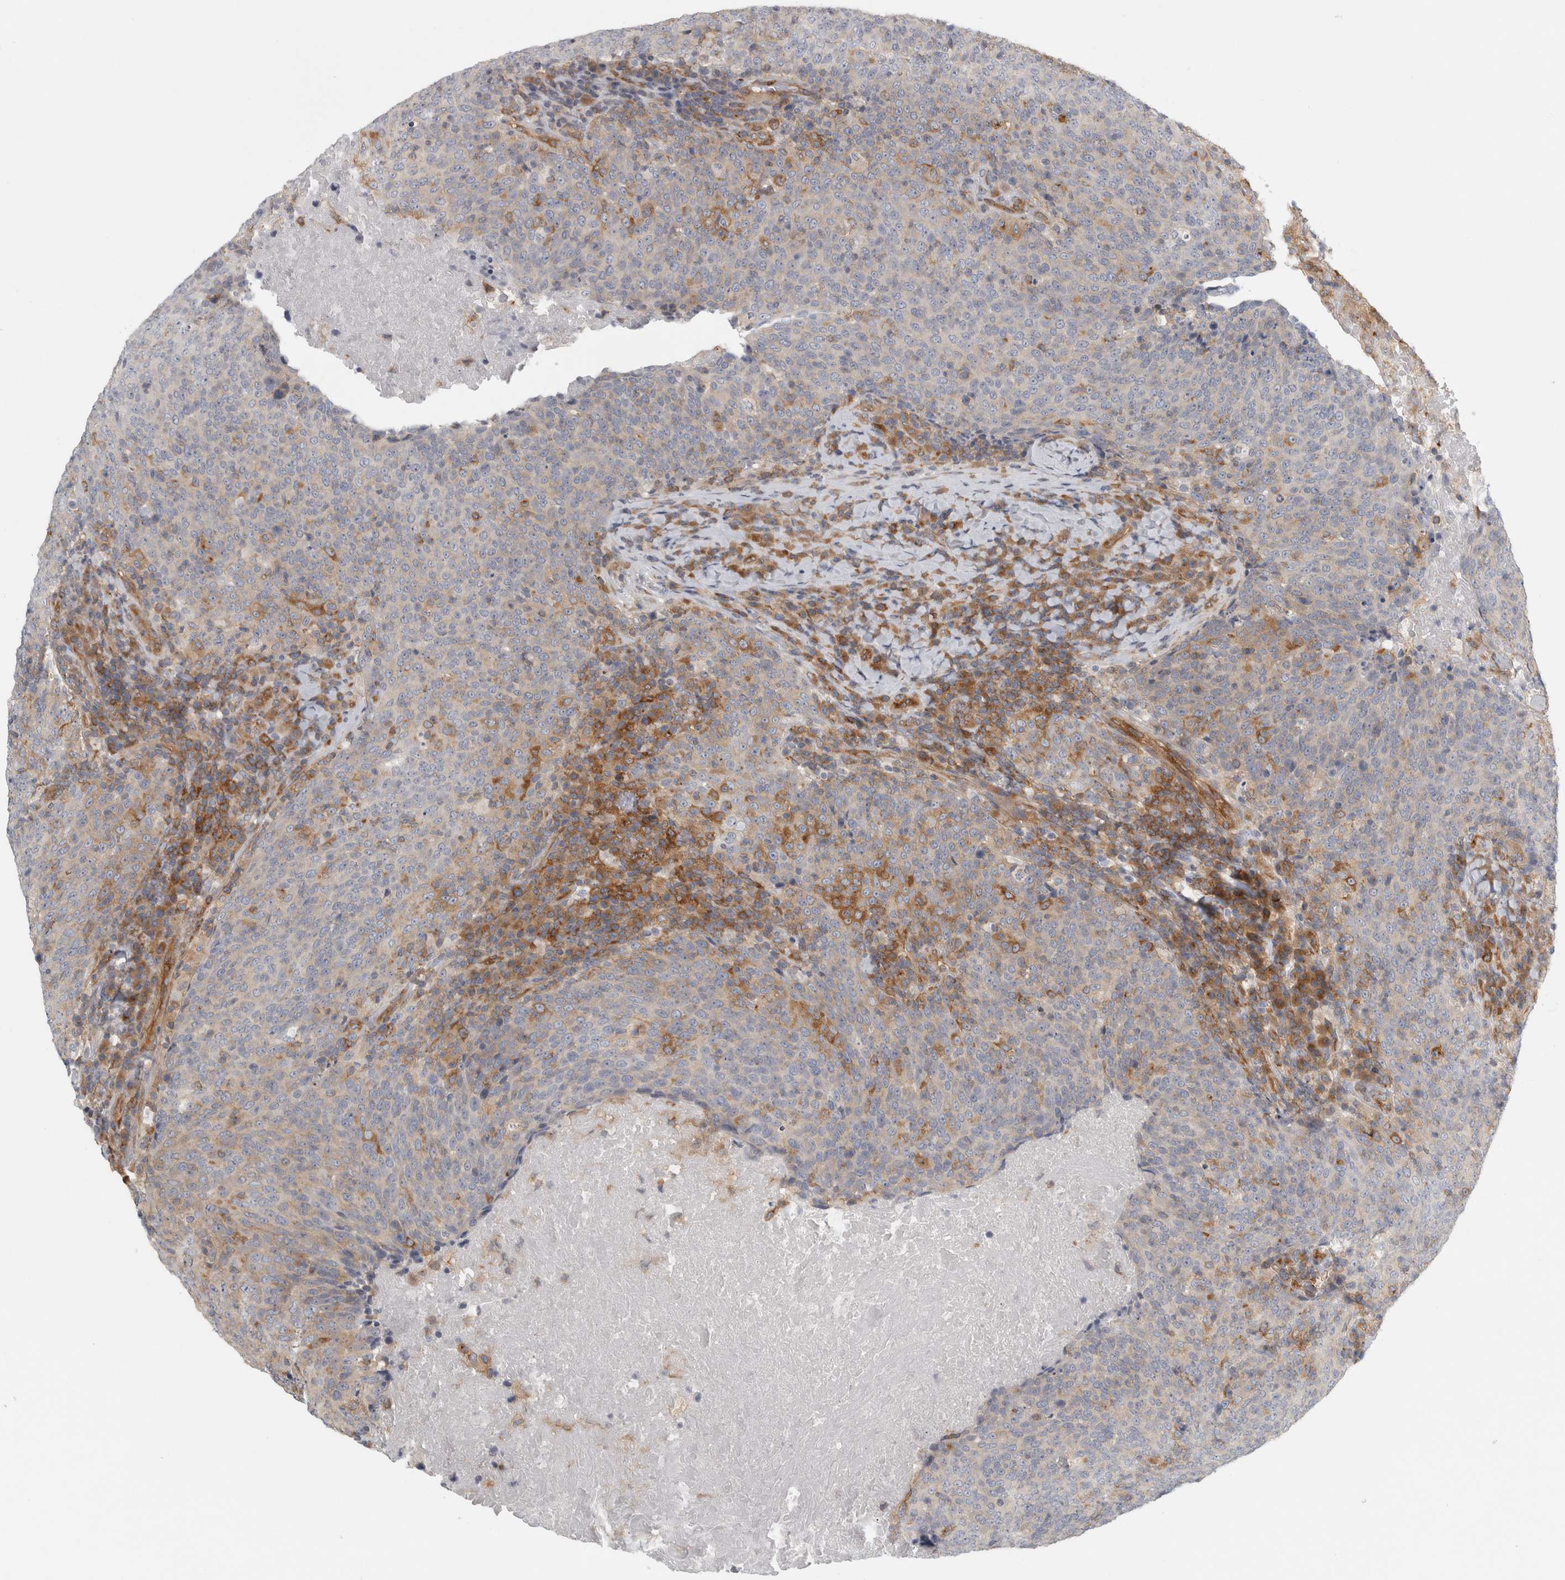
{"staining": {"intensity": "moderate", "quantity": "<25%", "location": "cytoplasmic/membranous"}, "tissue": "head and neck cancer", "cell_type": "Tumor cells", "image_type": "cancer", "snomed": [{"axis": "morphology", "description": "Squamous cell carcinoma, NOS"}, {"axis": "morphology", "description": "Squamous cell carcinoma, metastatic, NOS"}, {"axis": "topography", "description": "Lymph node"}, {"axis": "topography", "description": "Head-Neck"}], "caption": "A micrograph of metastatic squamous cell carcinoma (head and neck) stained for a protein displays moderate cytoplasmic/membranous brown staining in tumor cells.", "gene": "PEX6", "patient": {"sex": "male", "age": 62}}